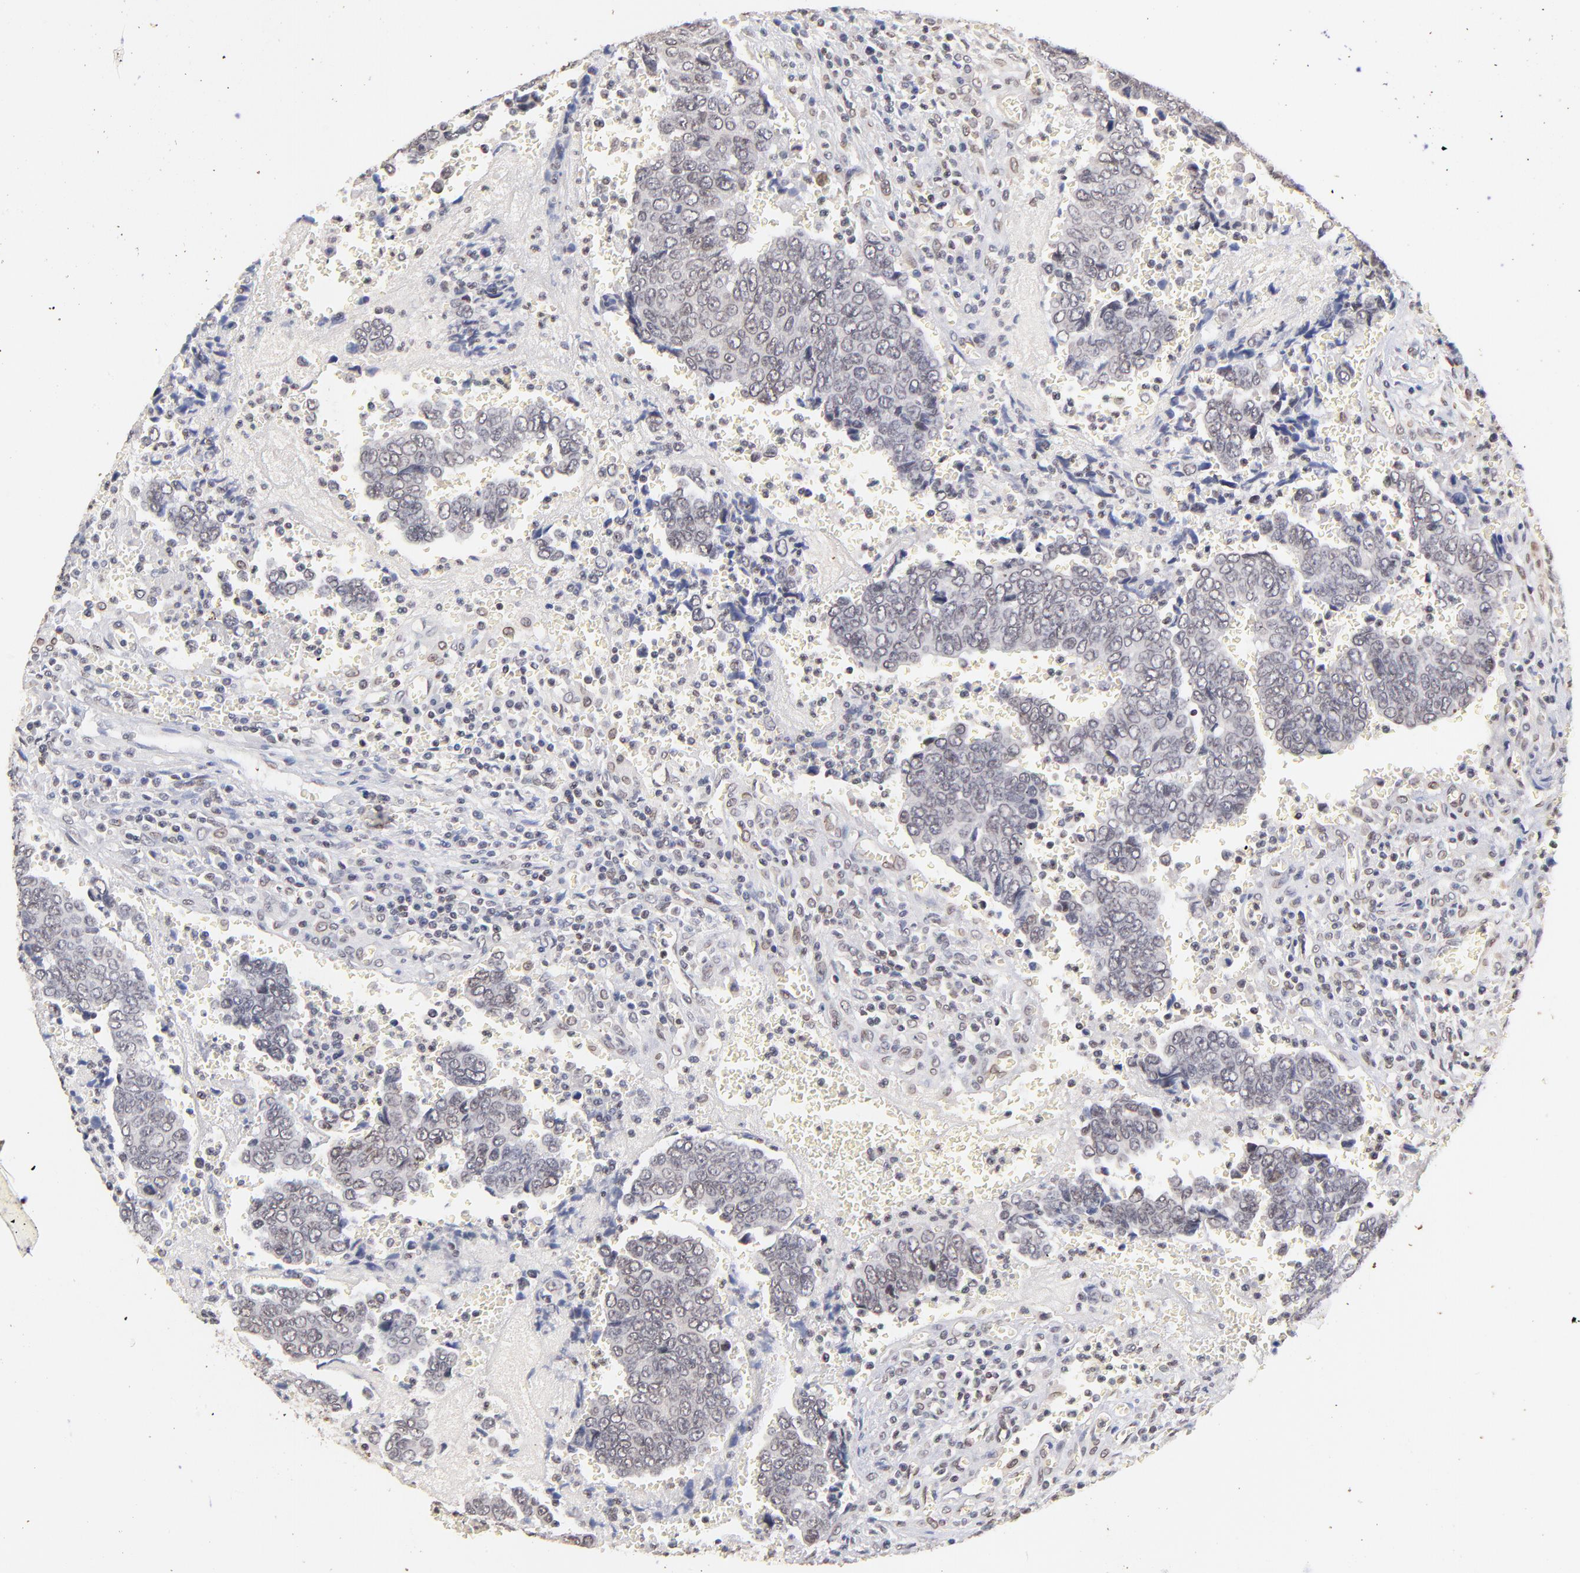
{"staining": {"intensity": "weak", "quantity": "<25%", "location": "cytoplasmic/membranous,nuclear"}, "tissue": "urothelial cancer", "cell_type": "Tumor cells", "image_type": "cancer", "snomed": [{"axis": "morphology", "description": "Urothelial carcinoma, High grade"}, {"axis": "topography", "description": "Urinary bladder"}], "caption": "Tumor cells show no significant positivity in urothelial carcinoma (high-grade).", "gene": "ZFP92", "patient": {"sex": "male", "age": 86}}